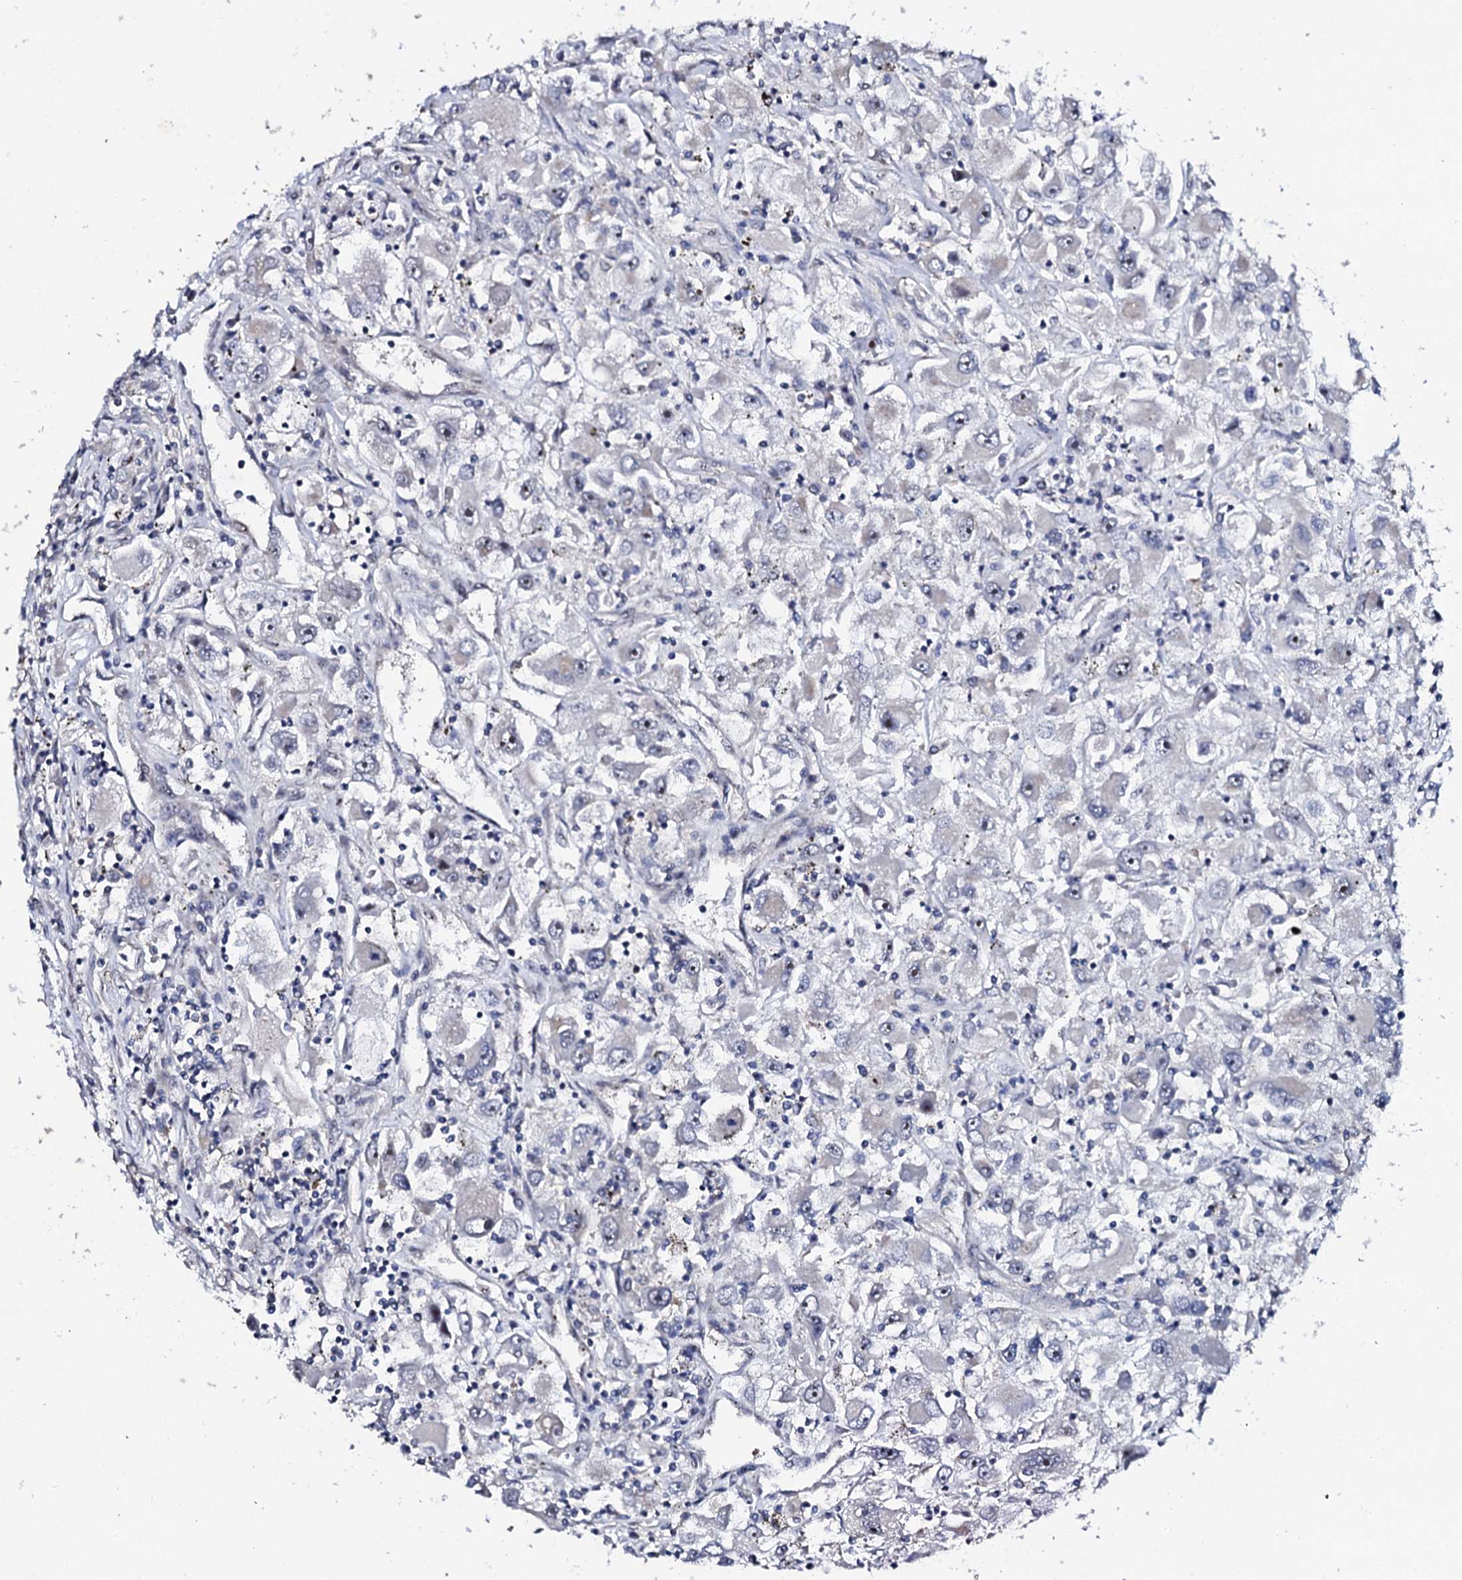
{"staining": {"intensity": "negative", "quantity": "none", "location": "none"}, "tissue": "renal cancer", "cell_type": "Tumor cells", "image_type": "cancer", "snomed": [{"axis": "morphology", "description": "Adenocarcinoma, NOS"}, {"axis": "topography", "description": "Kidney"}], "caption": "Micrograph shows no protein staining in tumor cells of renal adenocarcinoma tissue.", "gene": "GTPBP4", "patient": {"sex": "female", "age": 52}}